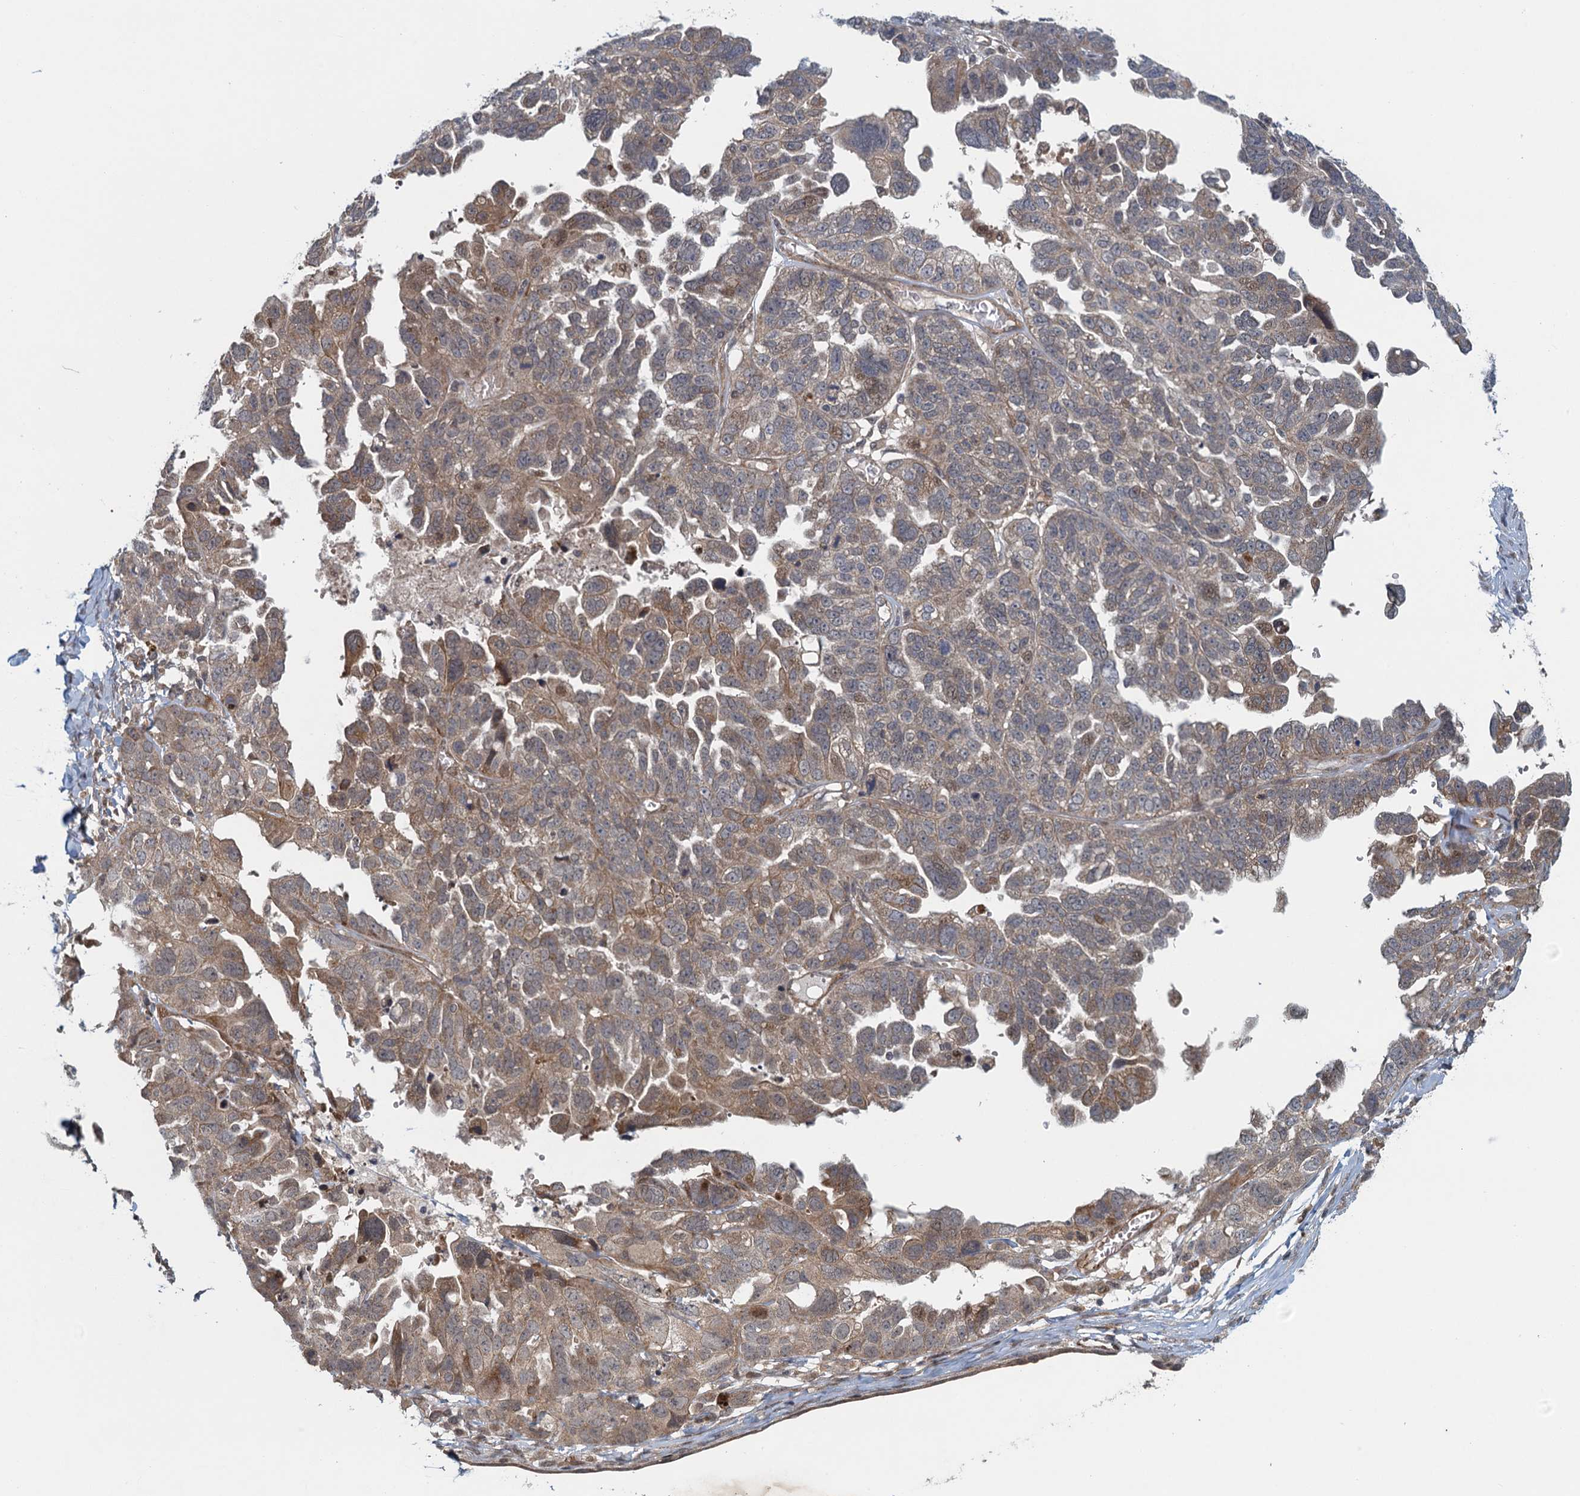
{"staining": {"intensity": "weak", "quantity": "25%-75%", "location": "cytoplasmic/membranous"}, "tissue": "ovarian cancer", "cell_type": "Tumor cells", "image_type": "cancer", "snomed": [{"axis": "morphology", "description": "Cystadenocarcinoma, serous, NOS"}, {"axis": "topography", "description": "Ovary"}], "caption": "Immunohistochemical staining of serous cystadenocarcinoma (ovarian) reveals weak cytoplasmic/membranous protein expression in approximately 25%-75% of tumor cells.", "gene": "NLRP10", "patient": {"sex": "female", "age": 79}}